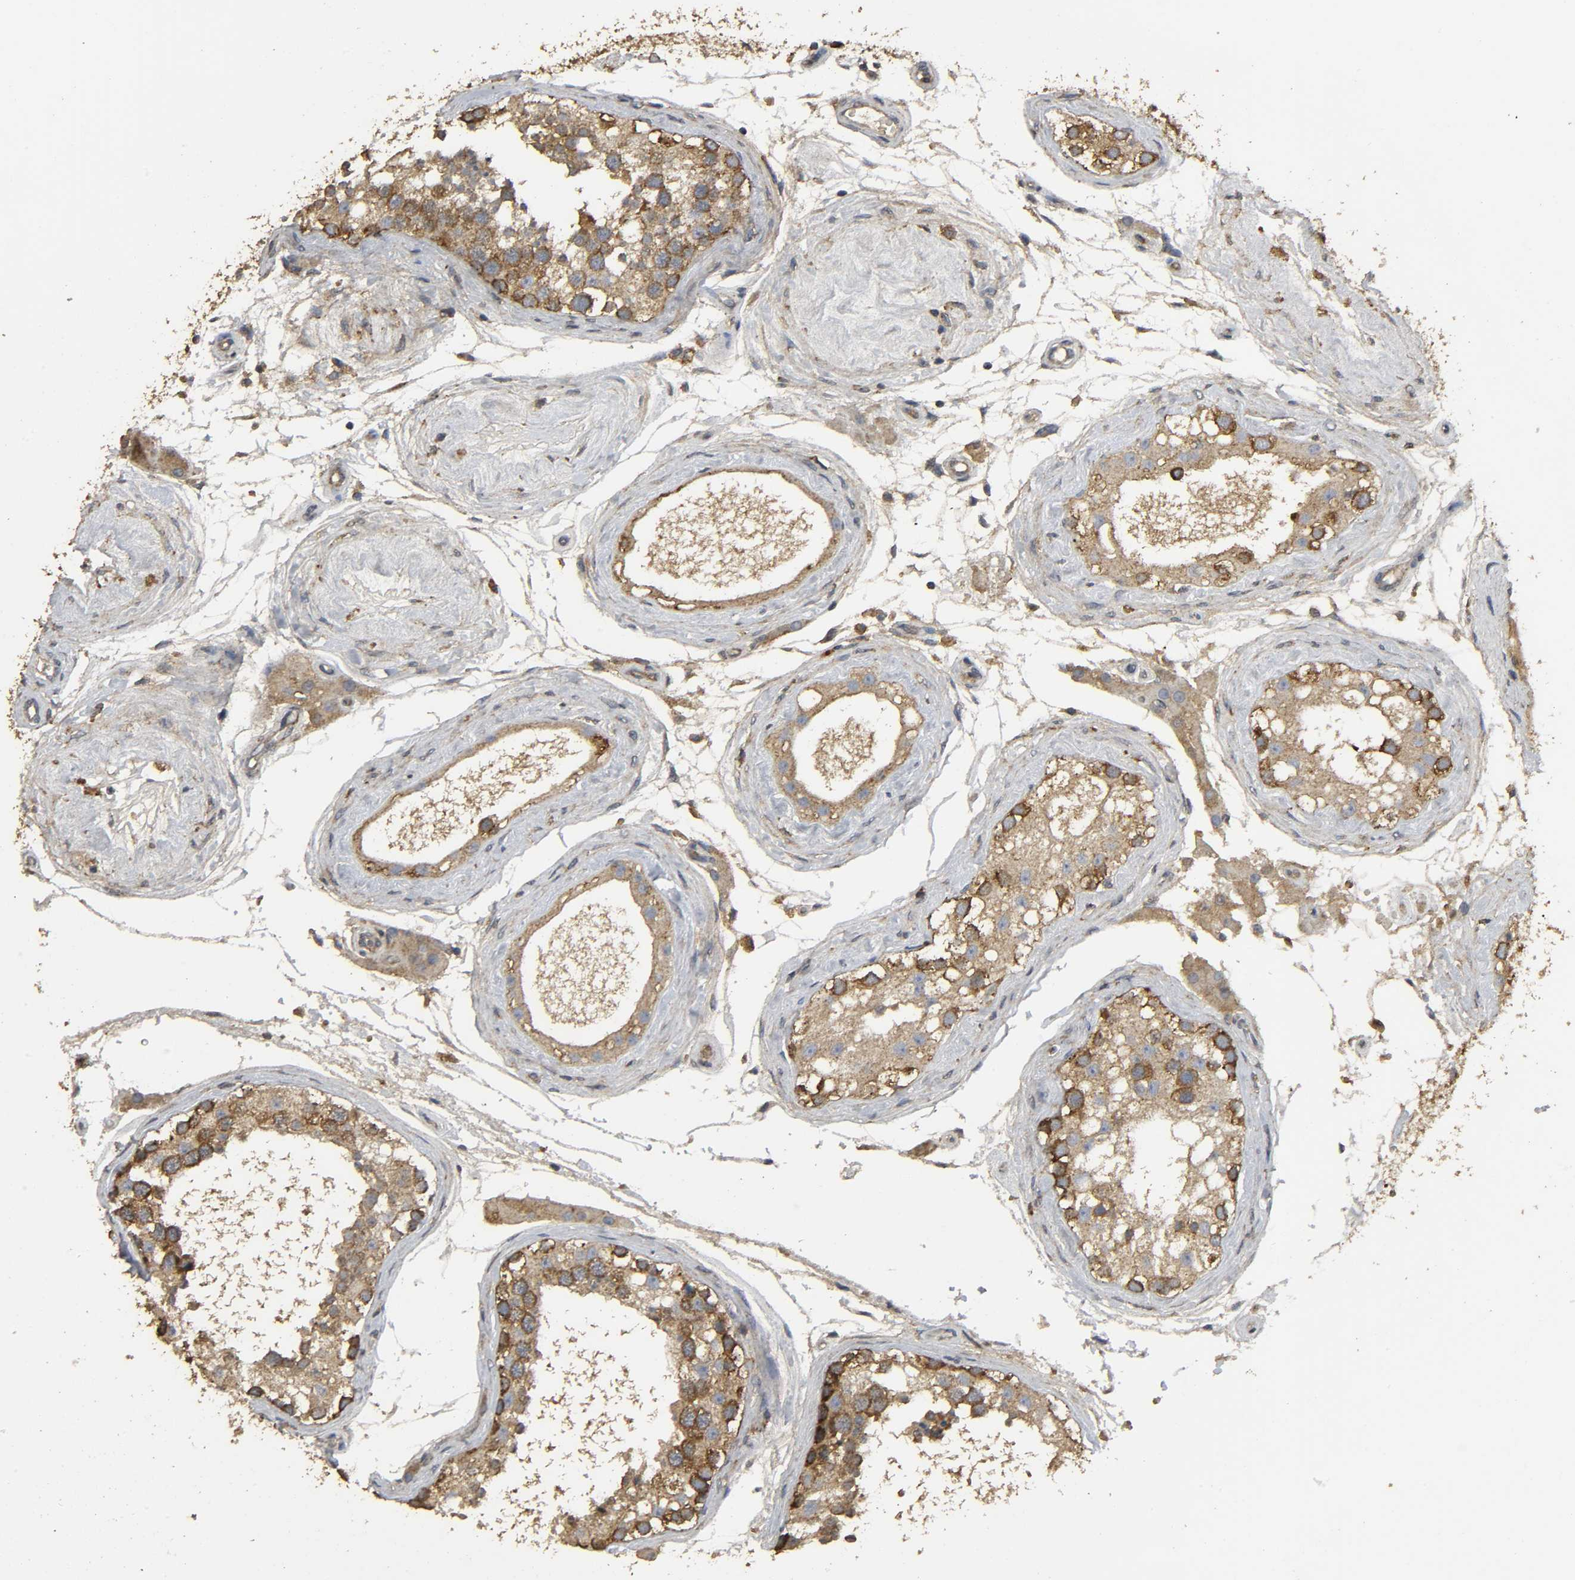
{"staining": {"intensity": "strong", "quantity": ">75%", "location": "cytoplasmic/membranous"}, "tissue": "testis", "cell_type": "Cells in seminiferous ducts", "image_type": "normal", "snomed": [{"axis": "morphology", "description": "Normal tissue, NOS"}, {"axis": "topography", "description": "Testis"}], "caption": "Protein expression analysis of unremarkable human testis reveals strong cytoplasmic/membranous staining in about >75% of cells in seminiferous ducts. The staining was performed using DAB (3,3'-diaminobenzidine) to visualize the protein expression in brown, while the nuclei were stained in blue with hematoxylin (Magnification: 20x).", "gene": "DDX6", "patient": {"sex": "male", "age": 68}}